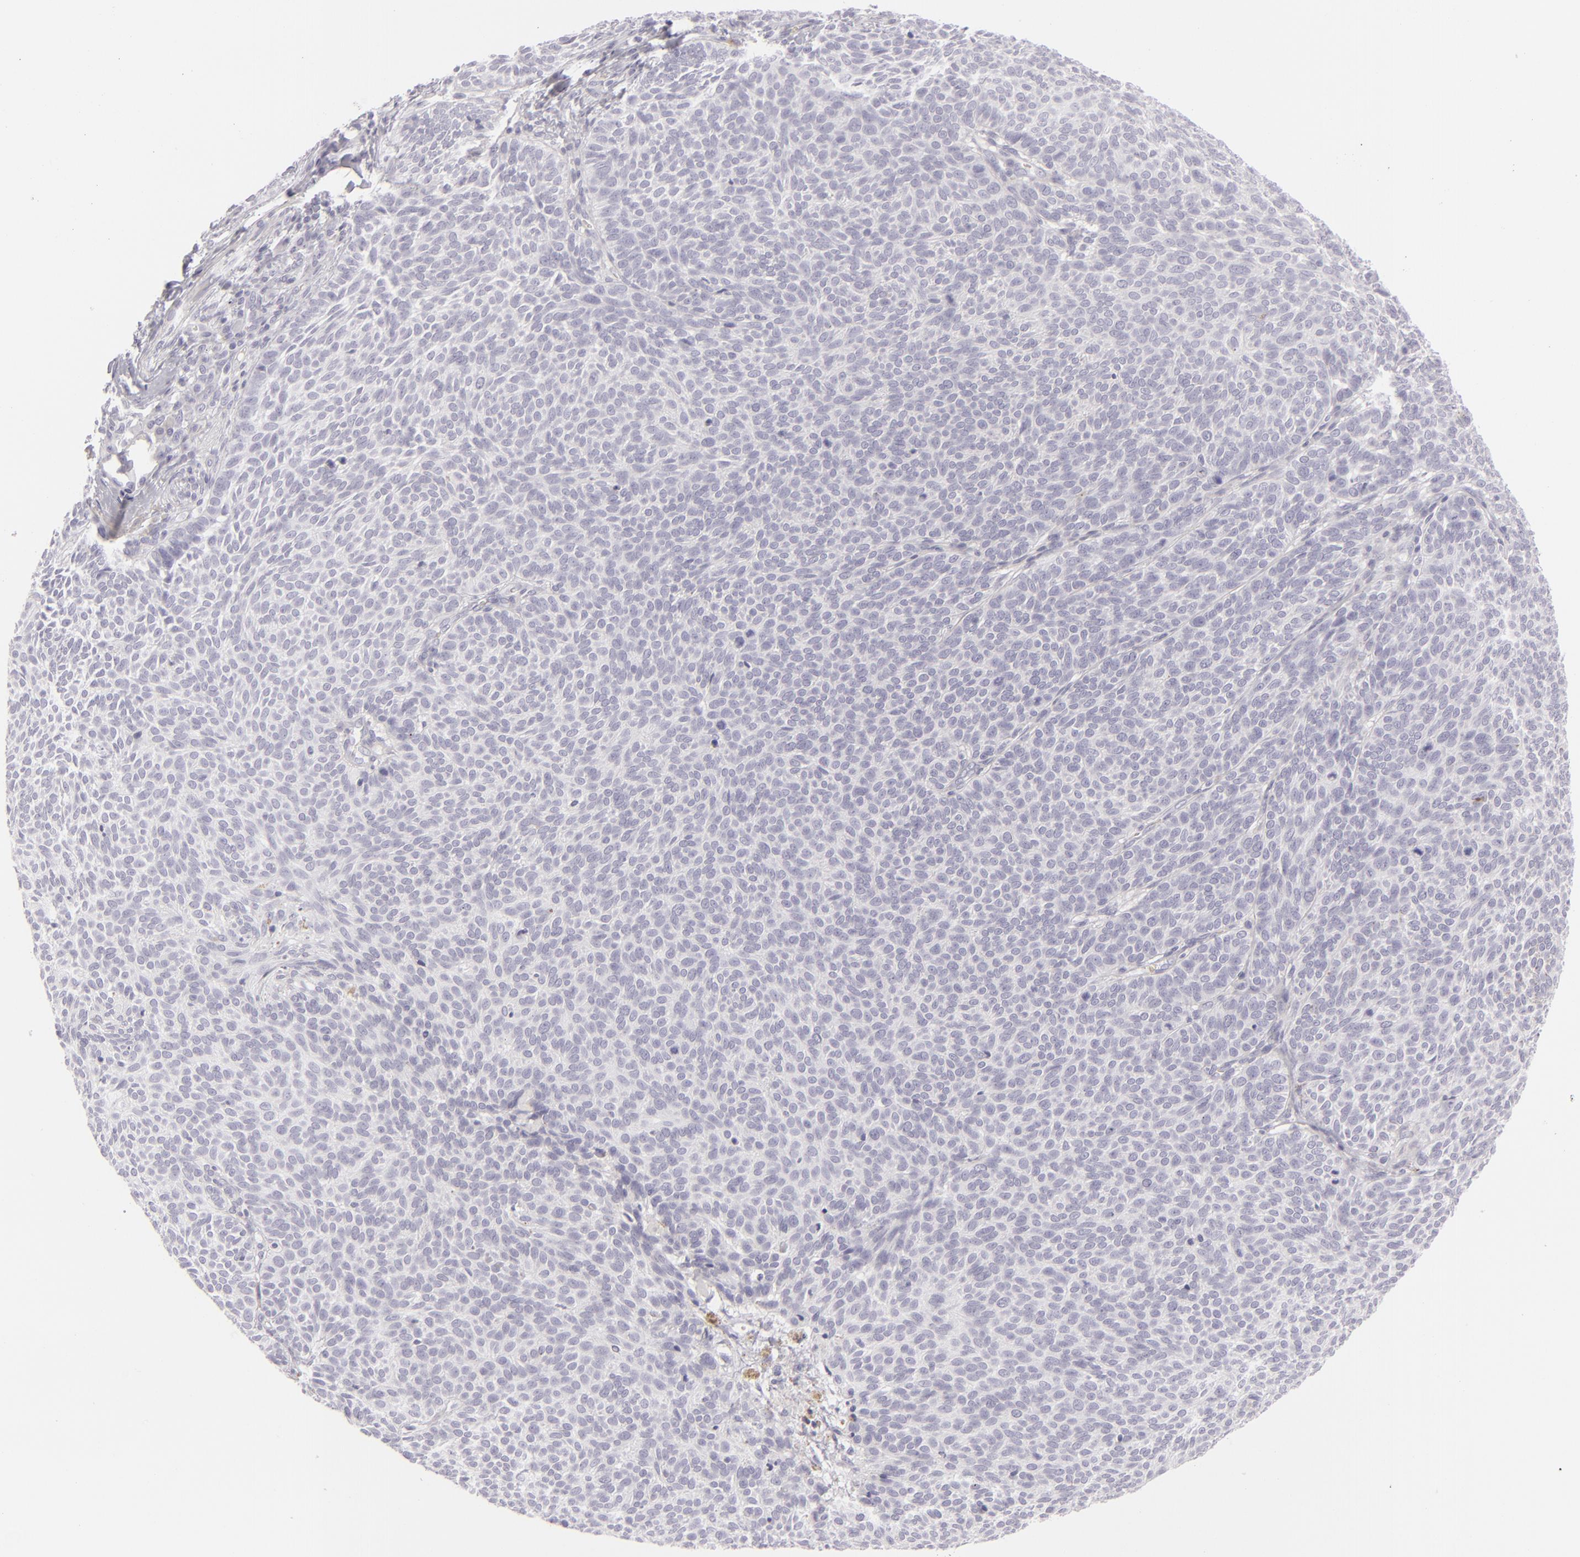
{"staining": {"intensity": "negative", "quantity": "none", "location": "none"}, "tissue": "skin cancer", "cell_type": "Tumor cells", "image_type": "cancer", "snomed": [{"axis": "morphology", "description": "Basal cell carcinoma"}, {"axis": "topography", "description": "Skin"}], "caption": "This is an IHC image of human skin basal cell carcinoma. There is no positivity in tumor cells.", "gene": "CDX2", "patient": {"sex": "male", "age": 63}}